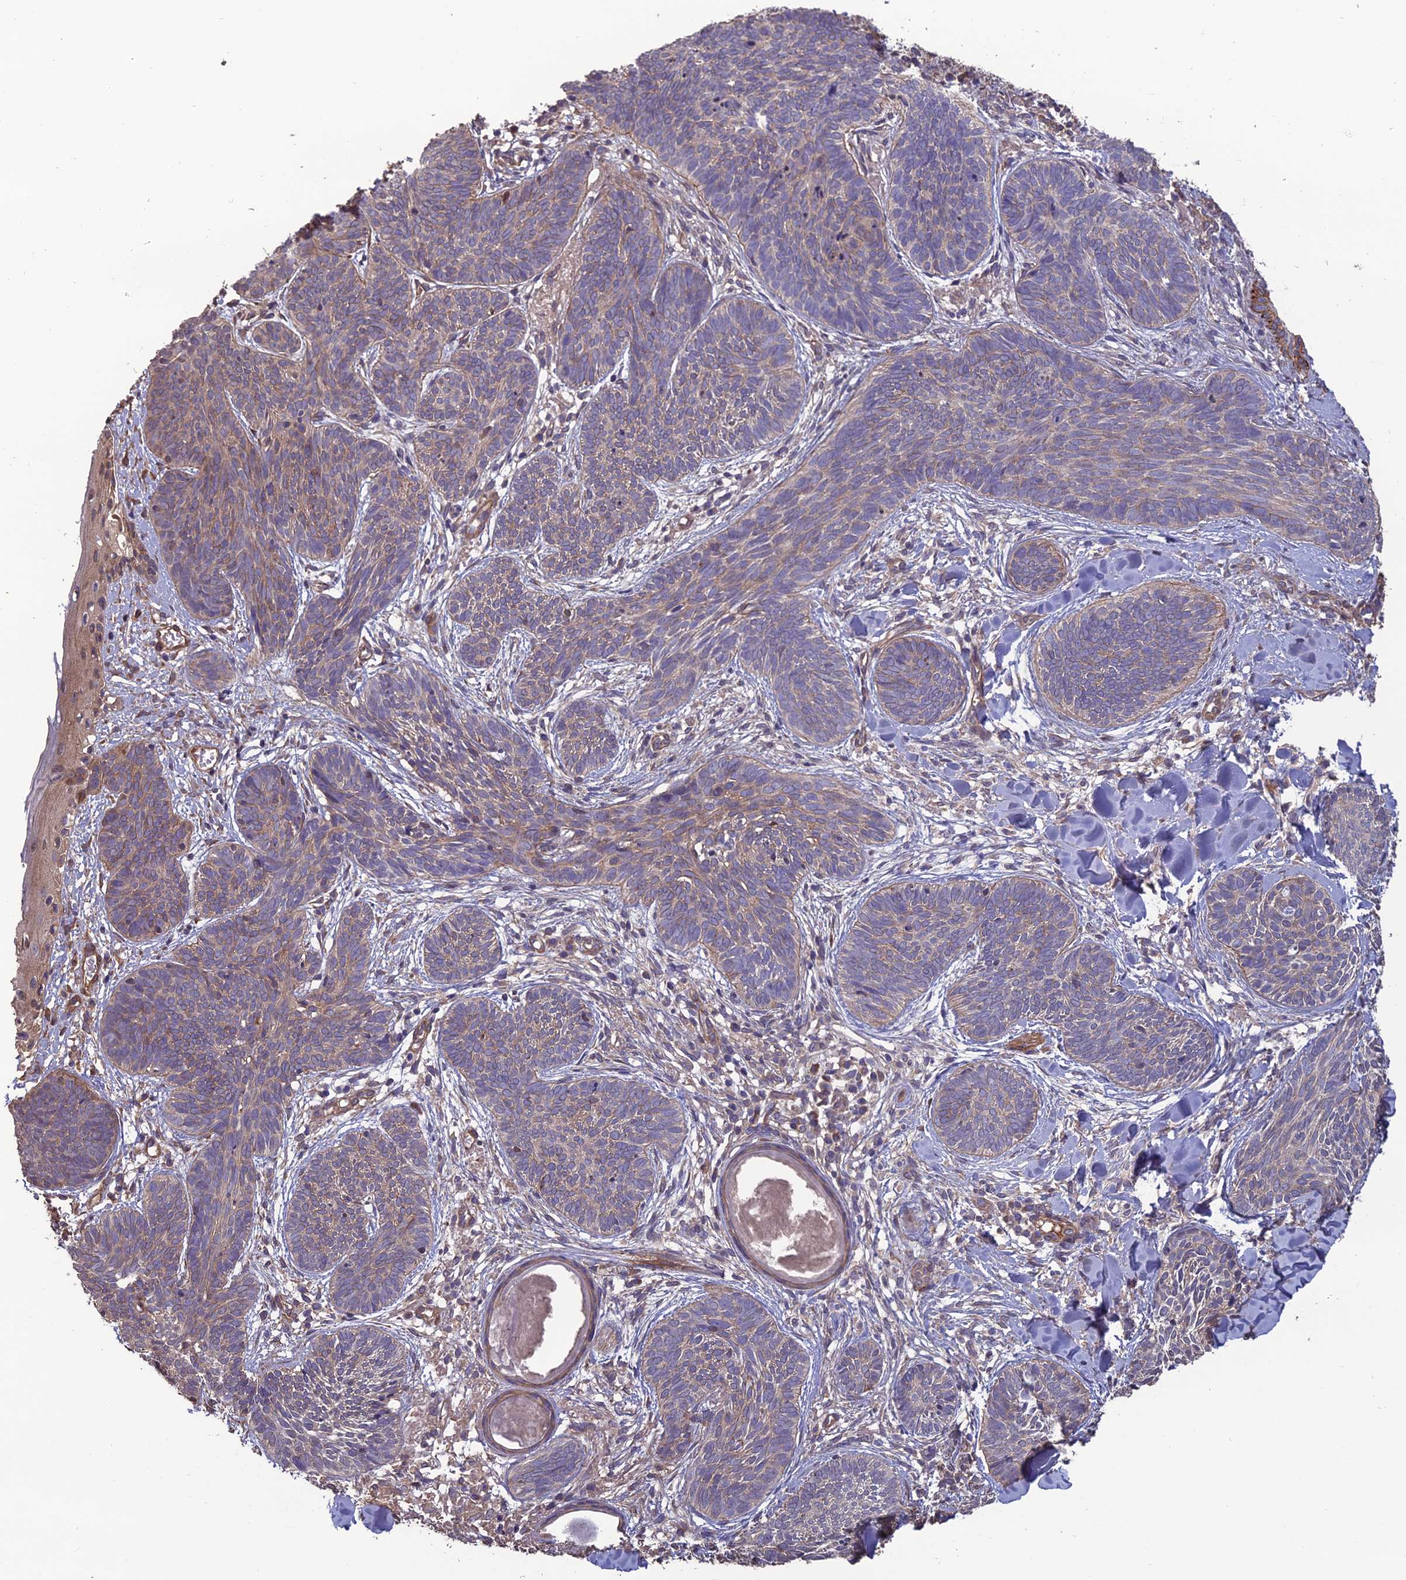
{"staining": {"intensity": "weak", "quantity": "25%-75%", "location": "cytoplasmic/membranous"}, "tissue": "skin cancer", "cell_type": "Tumor cells", "image_type": "cancer", "snomed": [{"axis": "morphology", "description": "Basal cell carcinoma"}, {"axis": "topography", "description": "Skin"}], "caption": "IHC staining of skin cancer (basal cell carcinoma), which displays low levels of weak cytoplasmic/membranous staining in about 25%-75% of tumor cells indicating weak cytoplasmic/membranous protein expression. The staining was performed using DAB (brown) for protein detection and nuclei were counterstained in hematoxylin (blue).", "gene": "ATP6V0A2", "patient": {"sex": "female", "age": 81}}